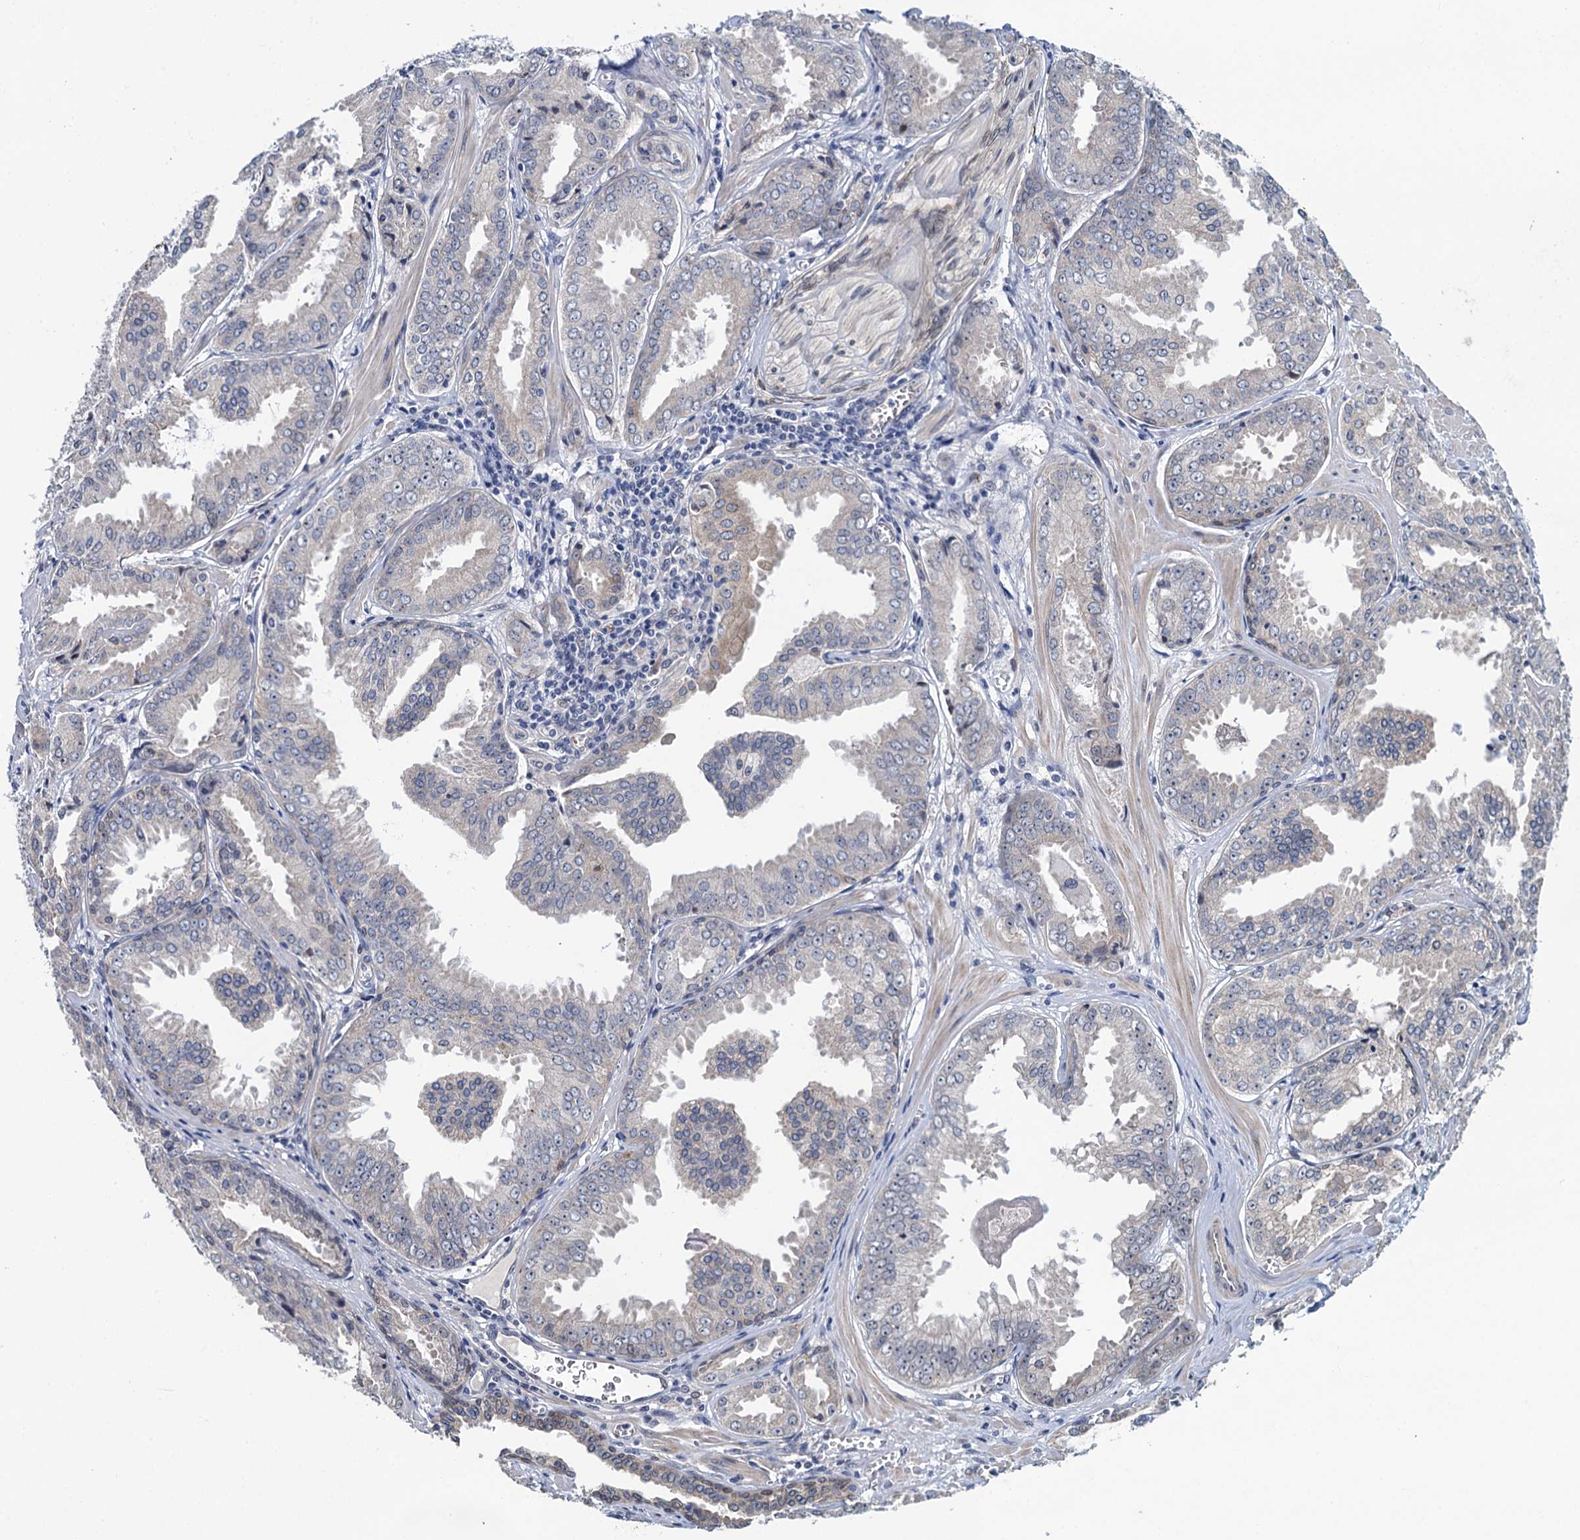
{"staining": {"intensity": "weak", "quantity": "<25%", "location": "cytoplasmic/membranous"}, "tissue": "prostate cancer", "cell_type": "Tumor cells", "image_type": "cancer", "snomed": [{"axis": "morphology", "description": "Adenocarcinoma, Low grade"}, {"axis": "topography", "description": "Prostate"}], "caption": "Protein analysis of prostate adenocarcinoma (low-grade) displays no significant positivity in tumor cells. (IHC, brightfield microscopy, high magnification).", "gene": "EVX2", "patient": {"sex": "male", "age": 67}}